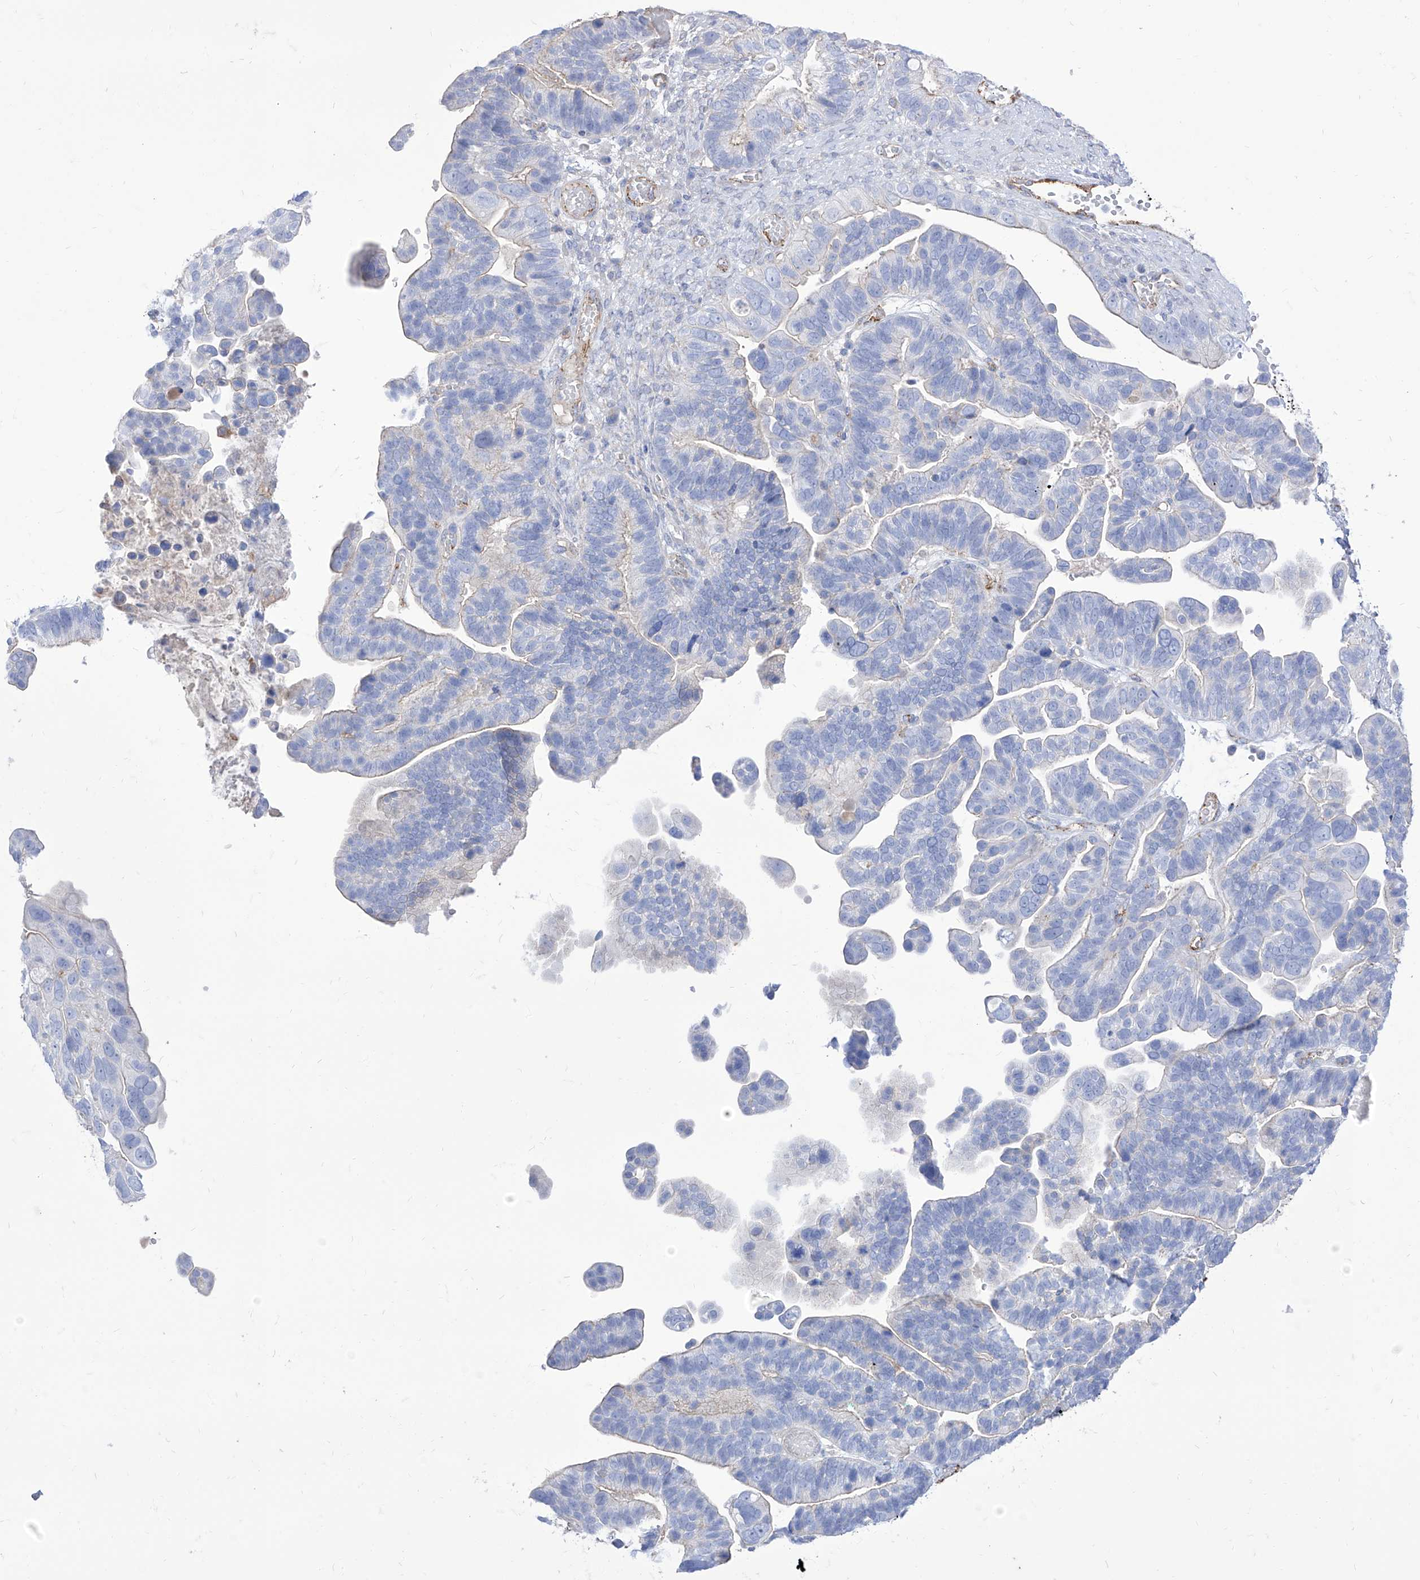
{"staining": {"intensity": "negative", "quantity": "none", "location": "none"}, "tissue": "ovarian cancer", "cell_type": "Tumor cells", "image_type": "cancer", "snomed": [{"axis": "morphology", "description": "Cystadenocarcinoma, serous, NOS"}, {"axis": "topography", "description": "Ovary"}], "caption": "The image shows no staining of tumor cells in ovarian serous cystadenocarcinoma.", "gene": "C1orf74", "patient": {"sex": "female", "age": 56}}